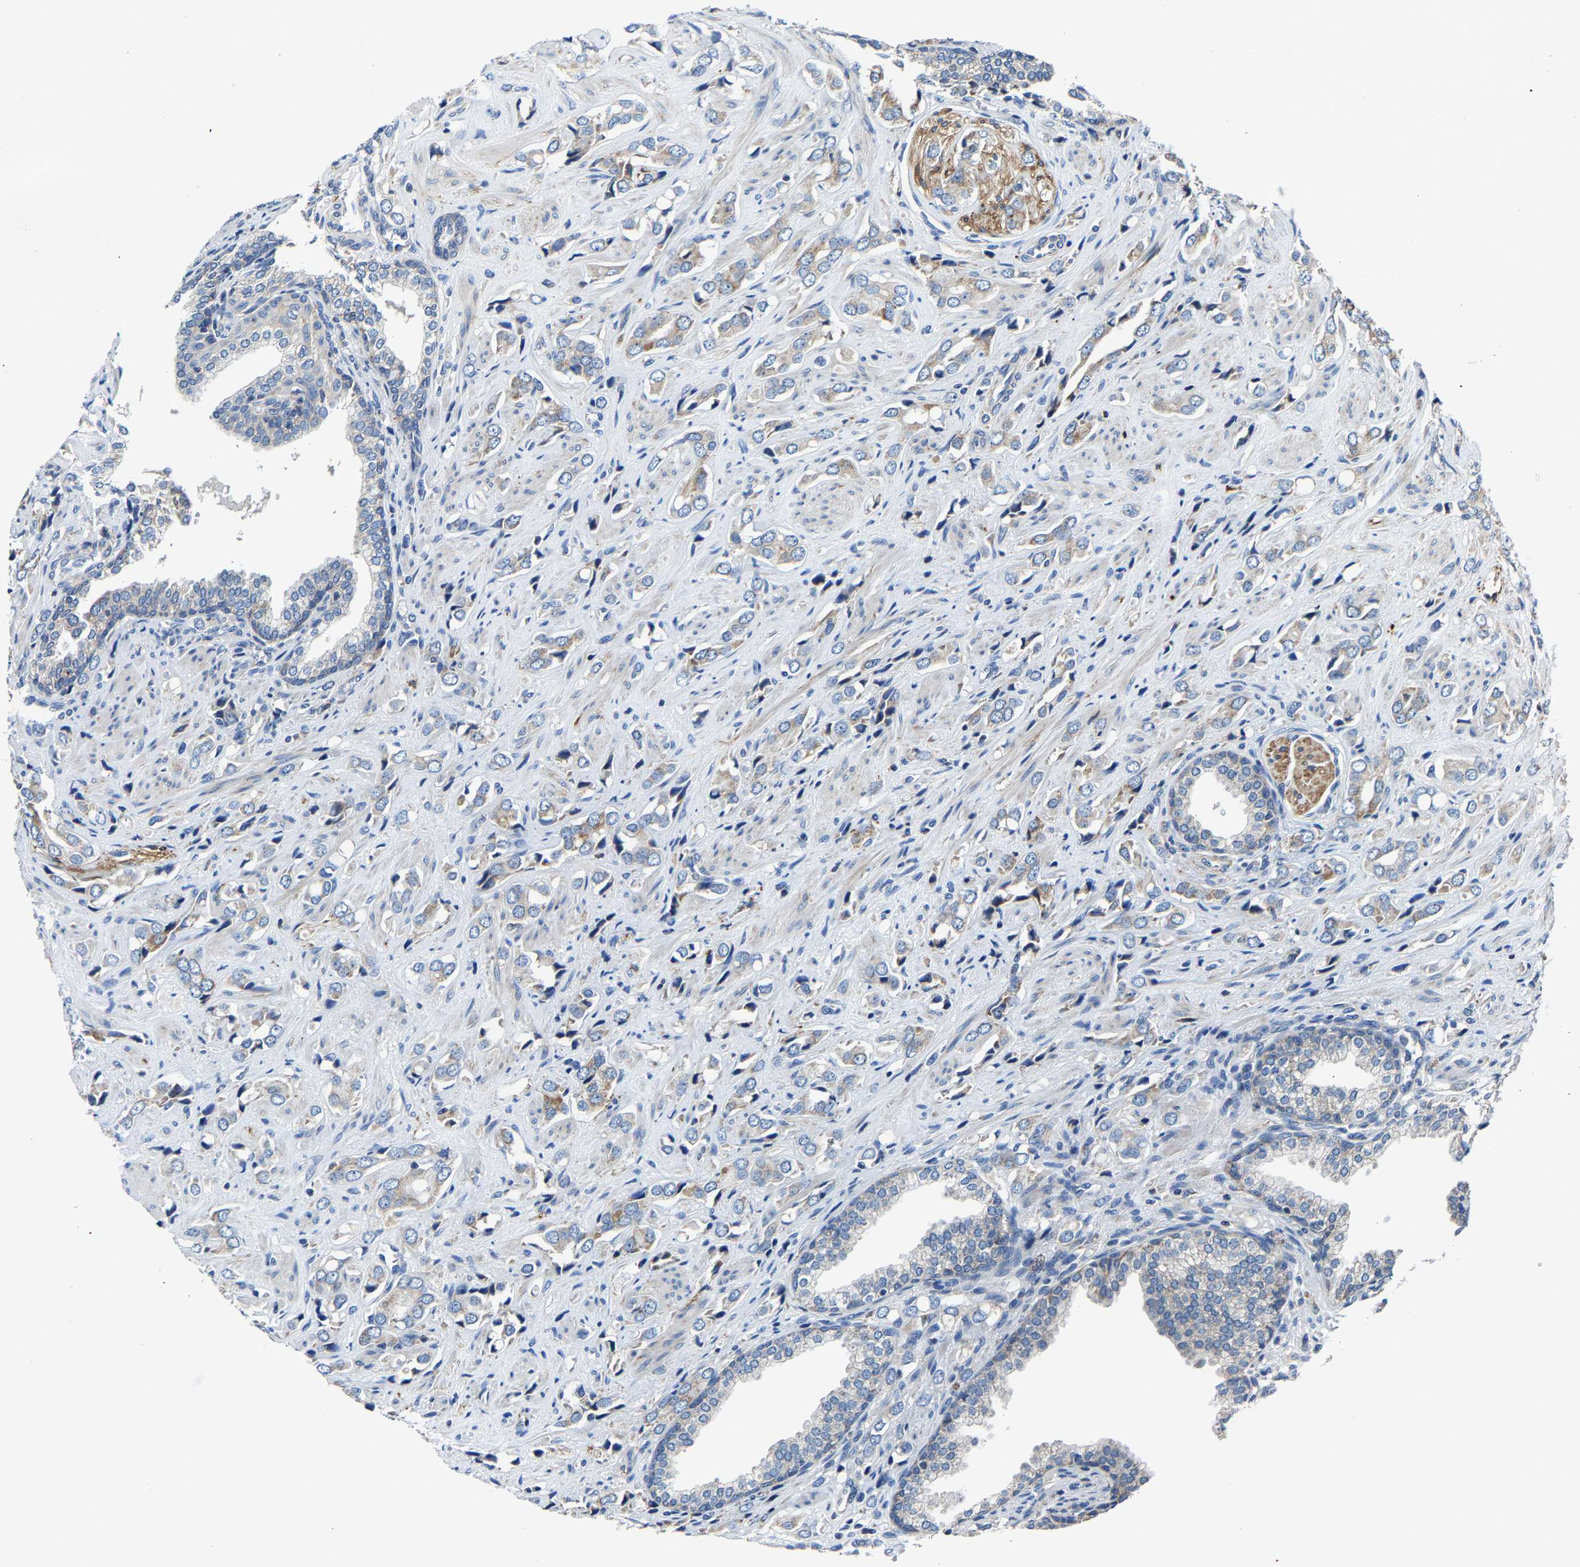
{"staining": {"intensity": "weak", "quantity": ">75%", "location": "cytoplasmic/membranous"}, "tissue": "prostate cancer", "cell_type": "Tumor cells", "image_type": "cancer", "snomed": [{"axis": "morphology", "description": "Adenocarcinoma, High grade"}, {"axis": "topography", "description": "Prostate"}], "caption": "Immunohistochemistry image of neoplastic tissue: human prostate cancer (high-grade adenocarcinoma) stained using immunohistochemistry (IHC) exhibits low levels of weak protein expression localized specifically in the cytoplasmic/membranous of tumor cells, appearing as a cytoplasmic/membranous brown color.", "gene": "AGK", "patient": {"sex": "male", "age": 52}}